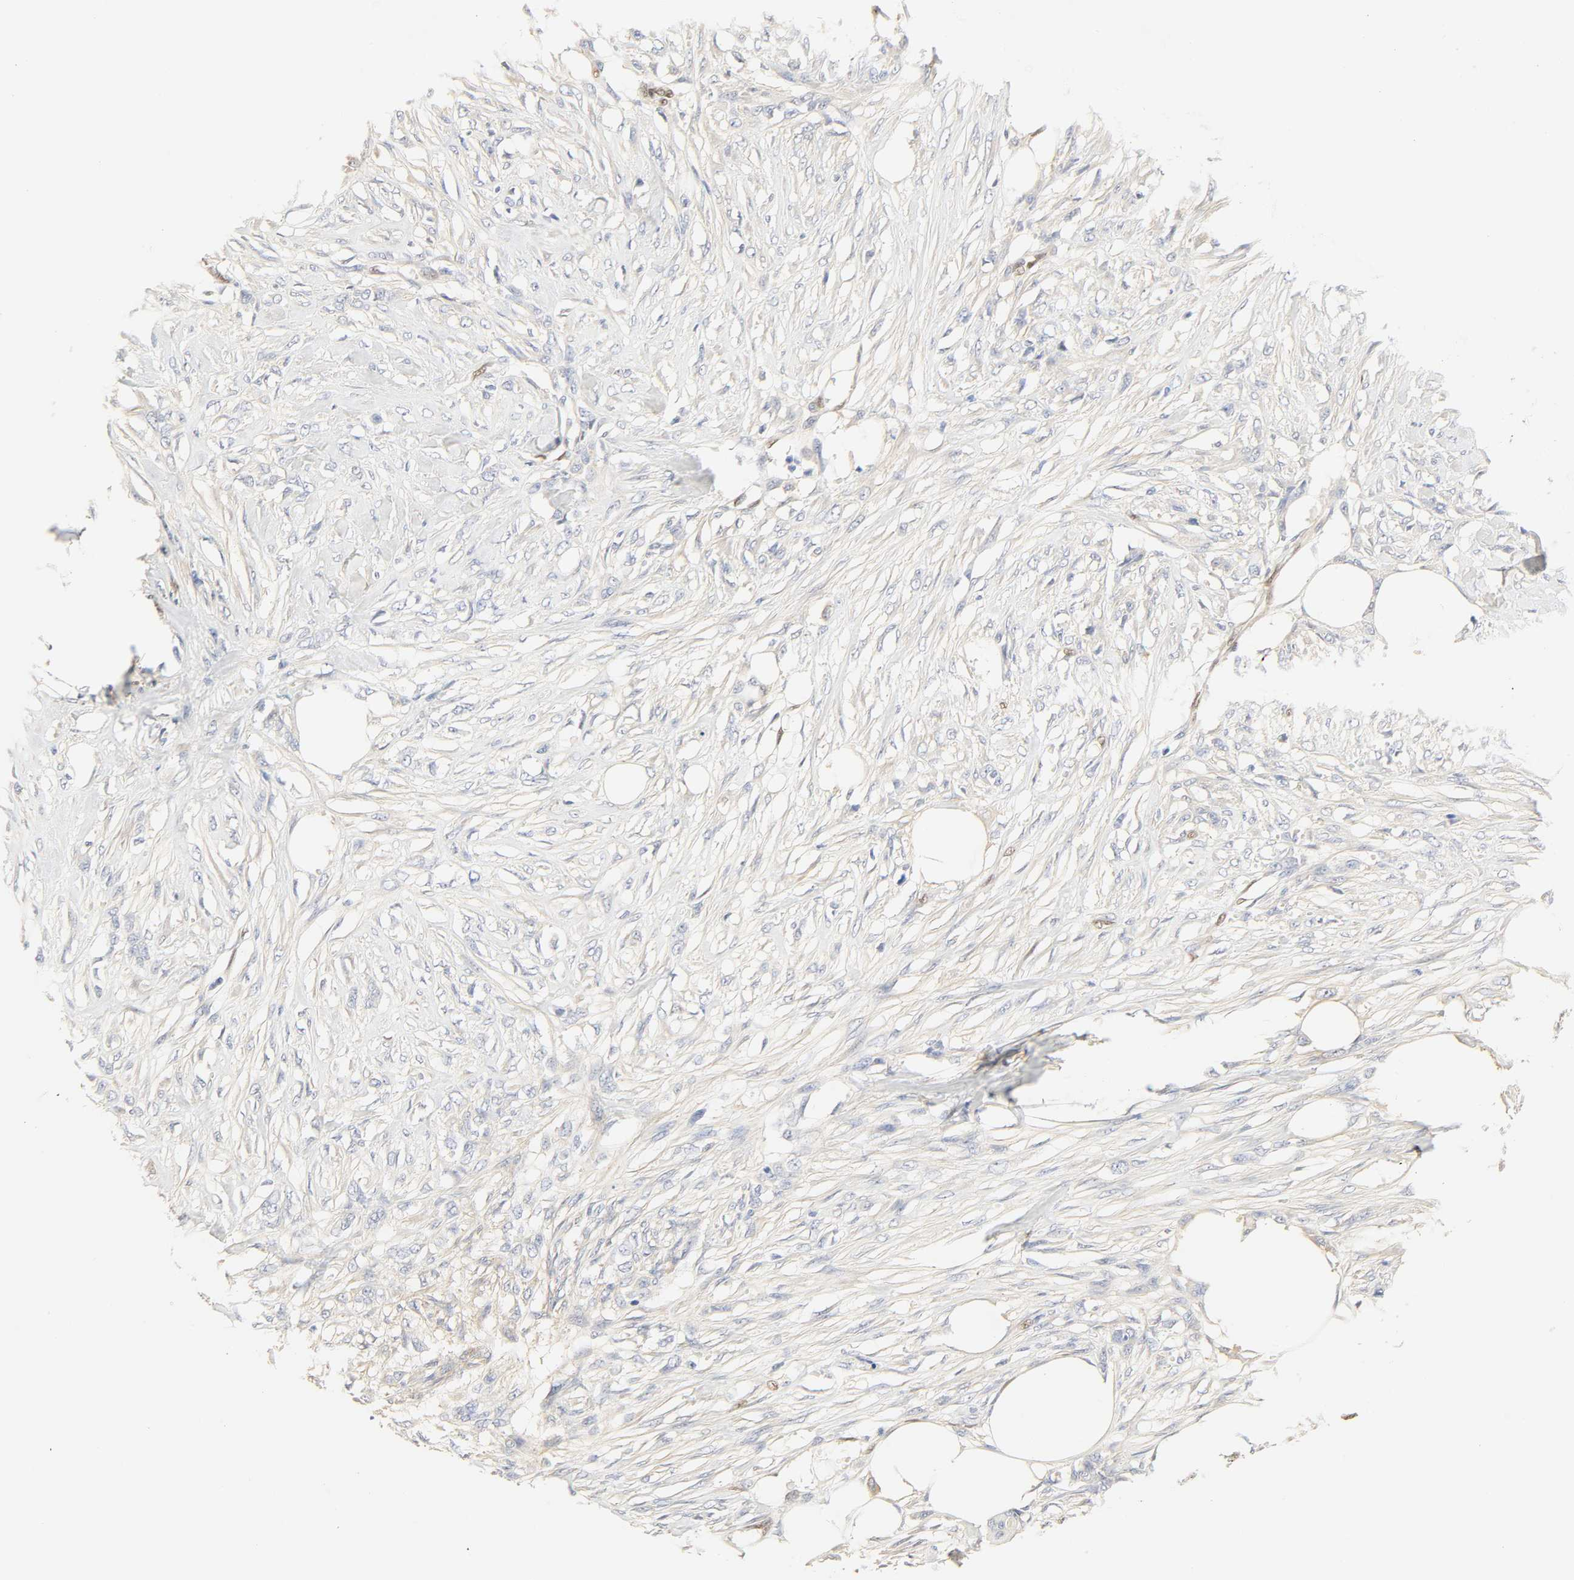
{"staining": {"intensity": "negative", "quantity": "none", "location": "none"}, "tissue": "skin cancer", "cell_type": "Tumor cells", "image_type": "cancer", "snomed": [{"axis": "morphology", "description": "Normal tissue, NOS"}, {"axis": "morphology", "description": "Squamous cell carcinoma, NOS"}, {"axis": "topography", "description": "Skin"}], "caption": "High magnification brightfield microscopy of squamous cell carcinoma (skin) stained with DAB (3,3'-diaminobenzidine) (brown) and counterstained with hematoxylin (blue): tumor cells show no significant expression. Nuclei are stained in blue.", "gene": "BORCS8-MEF2B", "patient": {"sex": "female", "age": 59}}